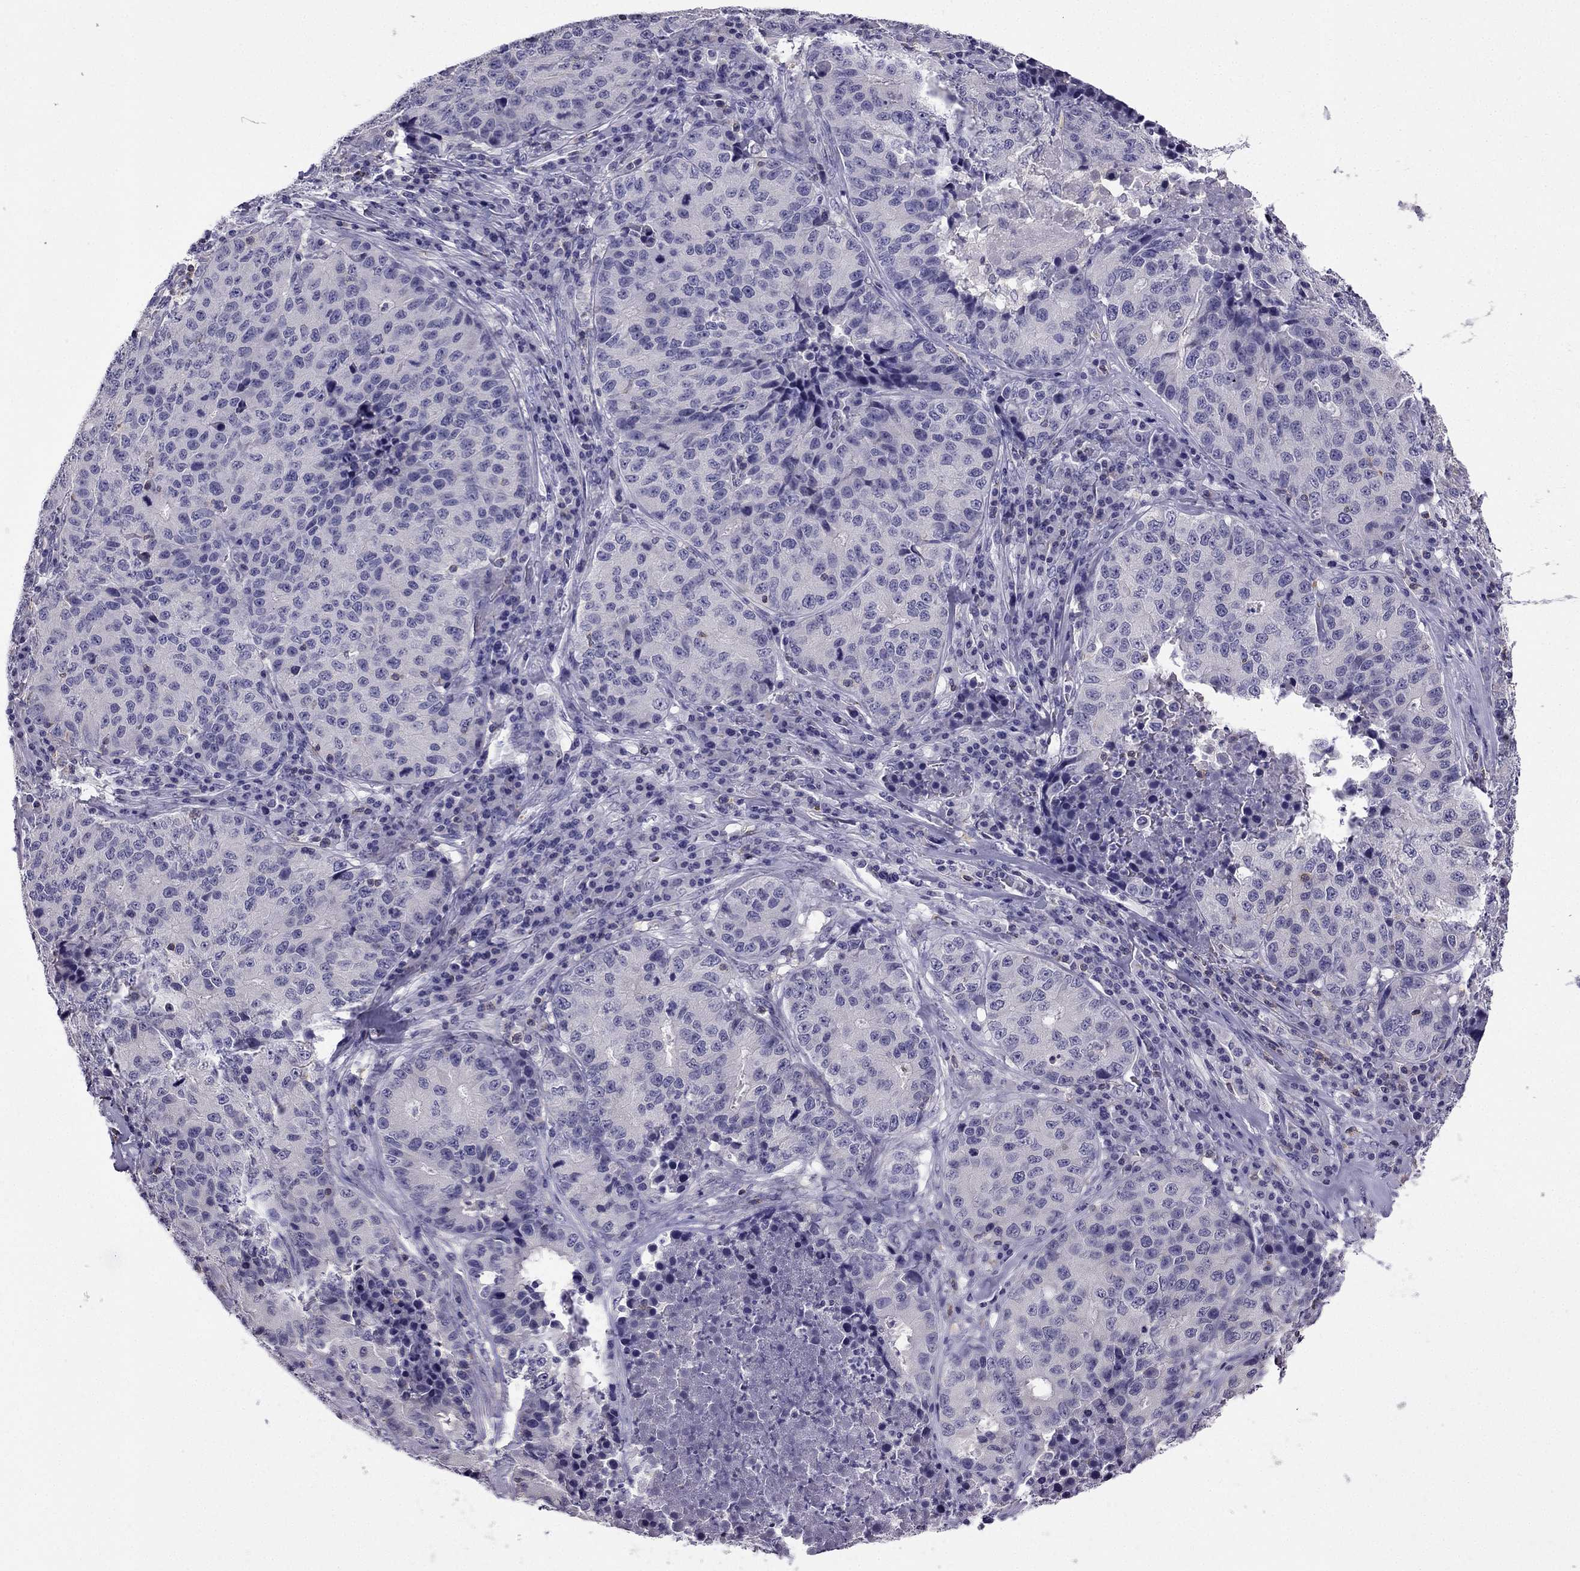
{"staining": {"intensity": "negative", "quantity": "none", "location": "none"}, "tissue": "stomach cancer", "cell_type": "Tumor cells", "image_type": "cancer", "snomed": [{"axis": "morphology", "description": "Adenocarcinoma, NOS"}, {"axis": "topography", "description": "Stomach"}], "caption": "The immunohistochemistry (IHC) histopathology image has no significant staining in tumor cells of adenocarcinoma (stomach) tissue. (DAB IHC with hematoxylin counter stain).", "gene": "CCK", "patient": {"sex": "male", "age": 71}}